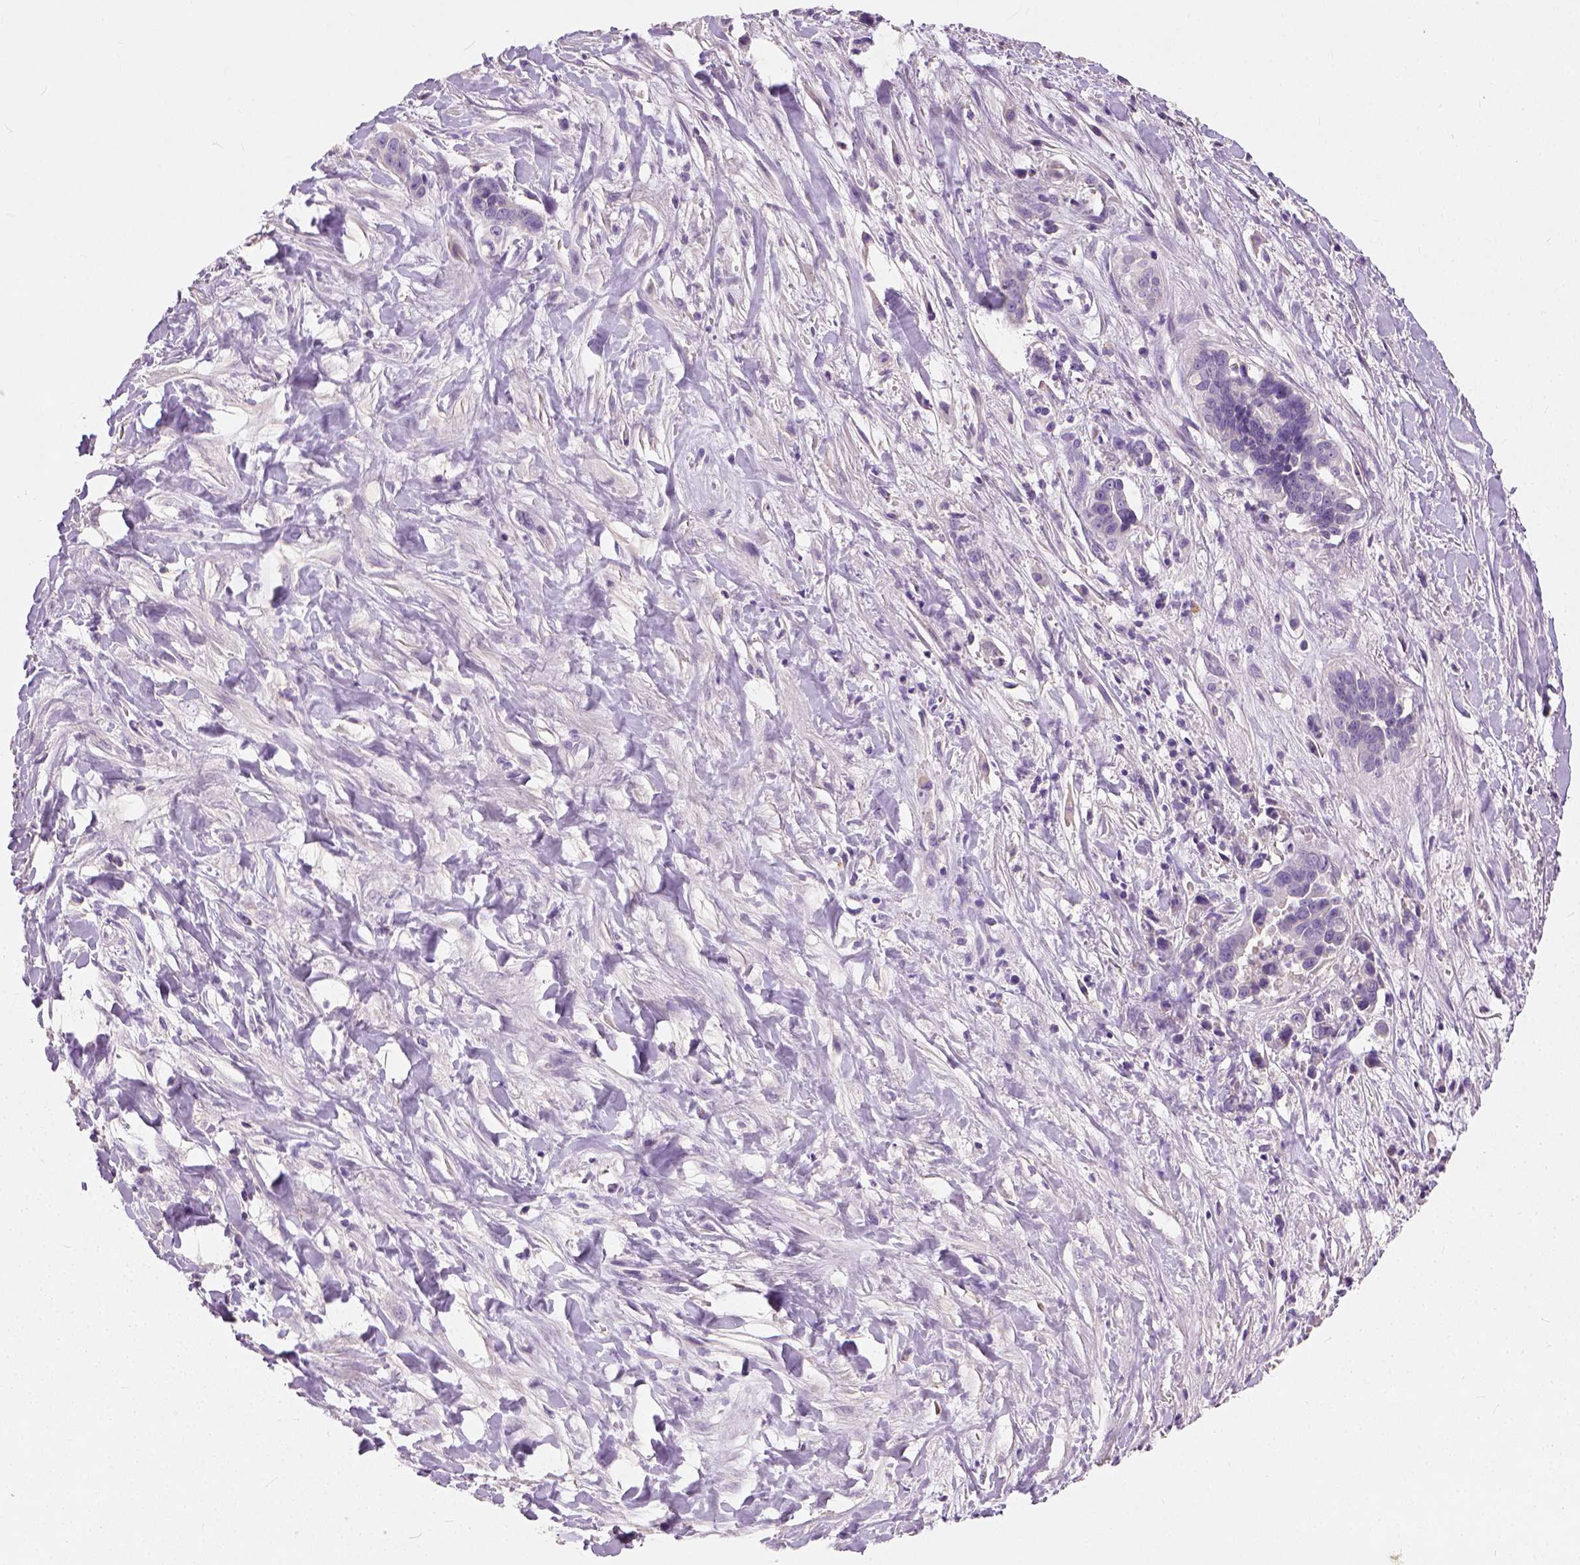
{"staining": {"intensity": "negative", "quantity": "none", "location": "none"}, "tissue": "liver cancer", "cell_type": "Tumor cells", "image_type": "cancer", "snomed": [{"axis": "morphology", "description": "Cholangiocarcinoma"}, {"axis": "topography", "description": "Liver"}], "caption": "DAB immunohistochemical staining of human liver cholangiocarcinoma exhibits no significant expression in tumor cells.", "gene": "DHCR24", "patient": {"sex": "female", "age": 79}}